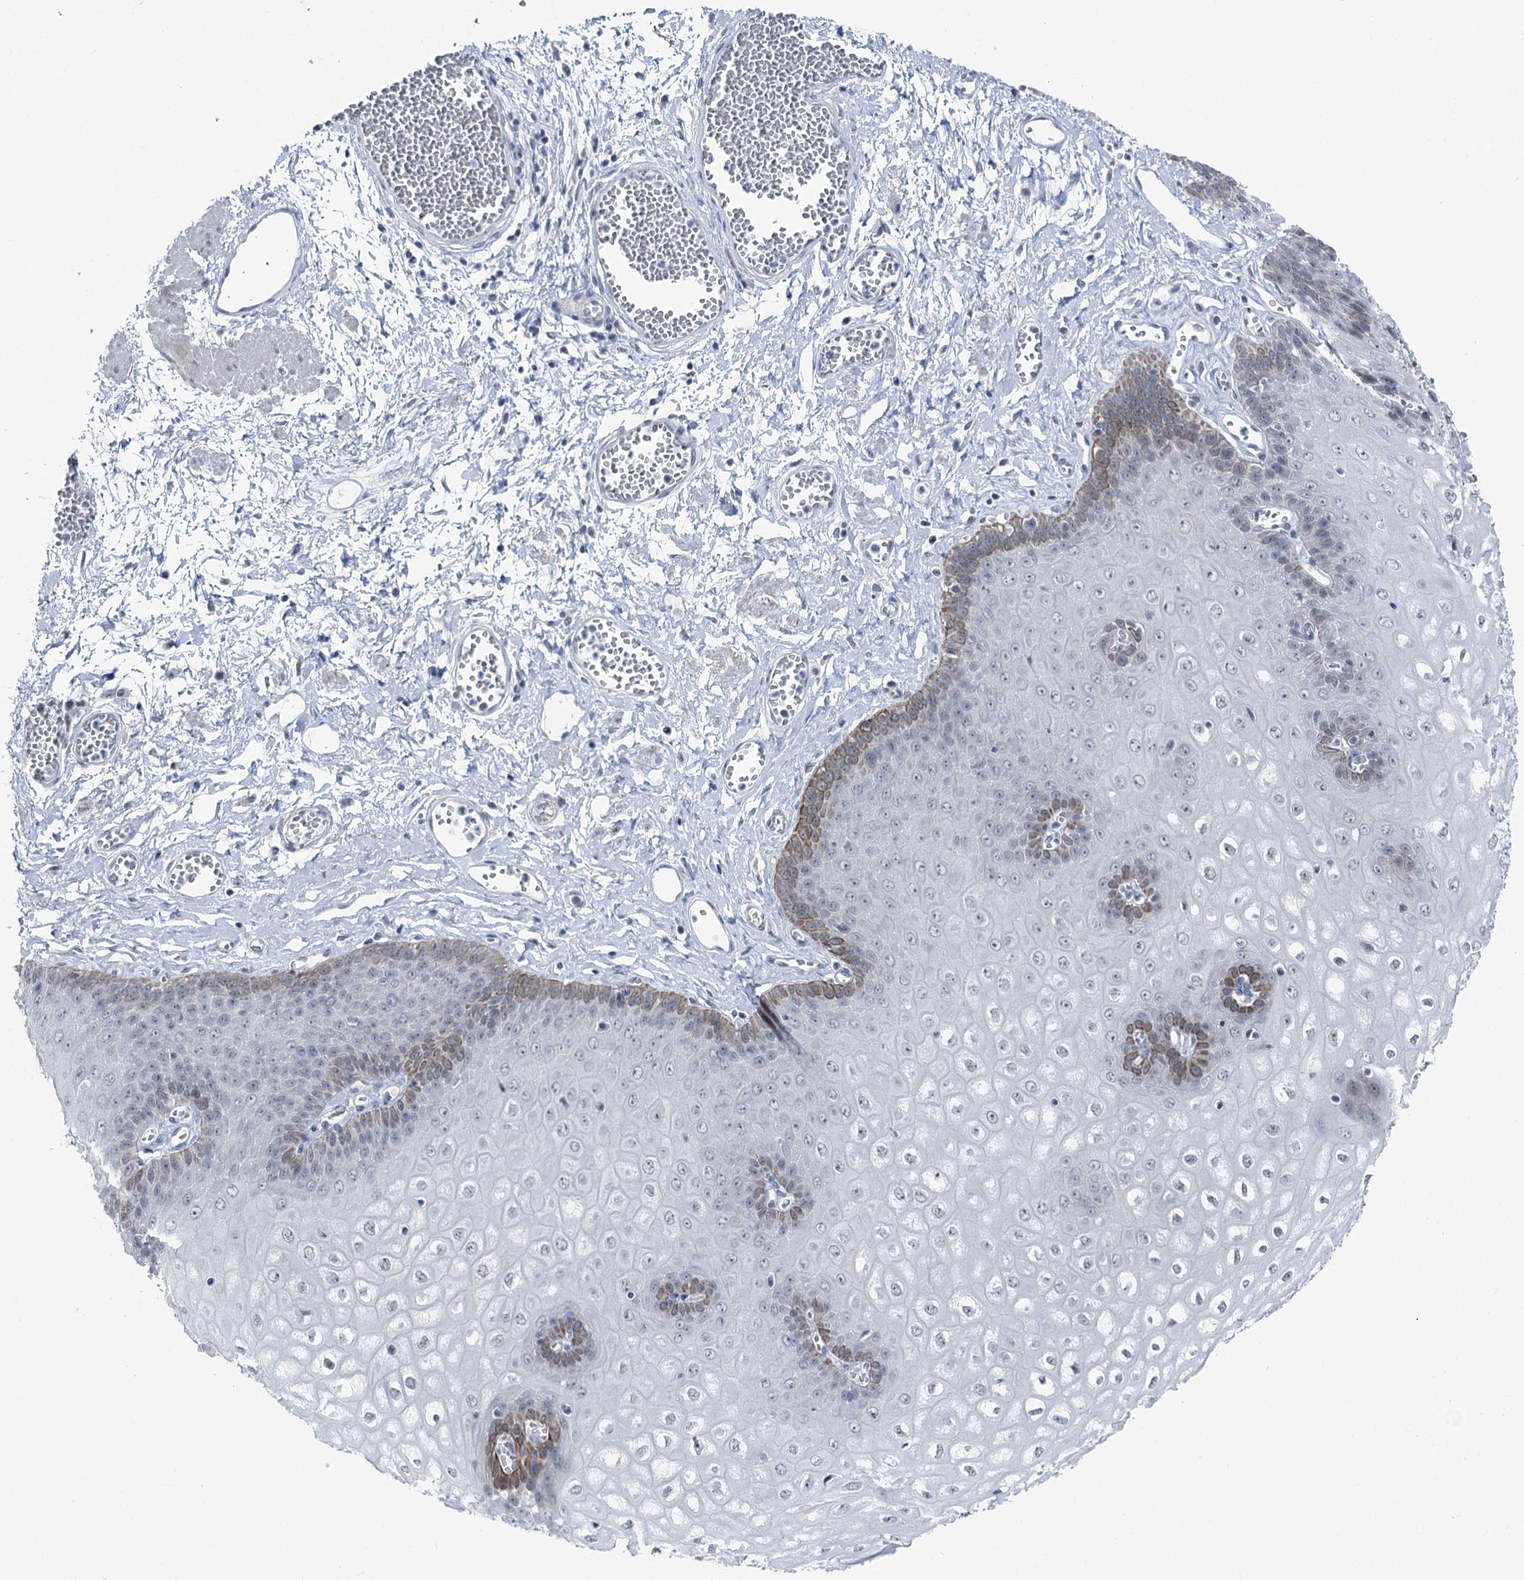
{"staining": {"intensity": "moderate", "quantity": "25%-75%", "location": "cytoplasmic/membranous"}, "tissue": "esophagus", "cell_type": "Squamous epithelial cells", "image_type": "normal", "snomed": [{"axis": "morphology", "description": "Normal tissue, NOS"}, {"axis": "topography", "description": "Esophagus"}], "caption": "High-power microscopy captured an IHC image of benign esophagus, revealing moderate cytoplasmic/membranous expression in about 25%-75% of squamous epithelial cells. The staining was performed using DAB, with brown indicating positive protein expression. Nuclei are stained blue with hematoxylin.", "gene": "STEEP1", "patient": {"sex": "male", "age": 60}}